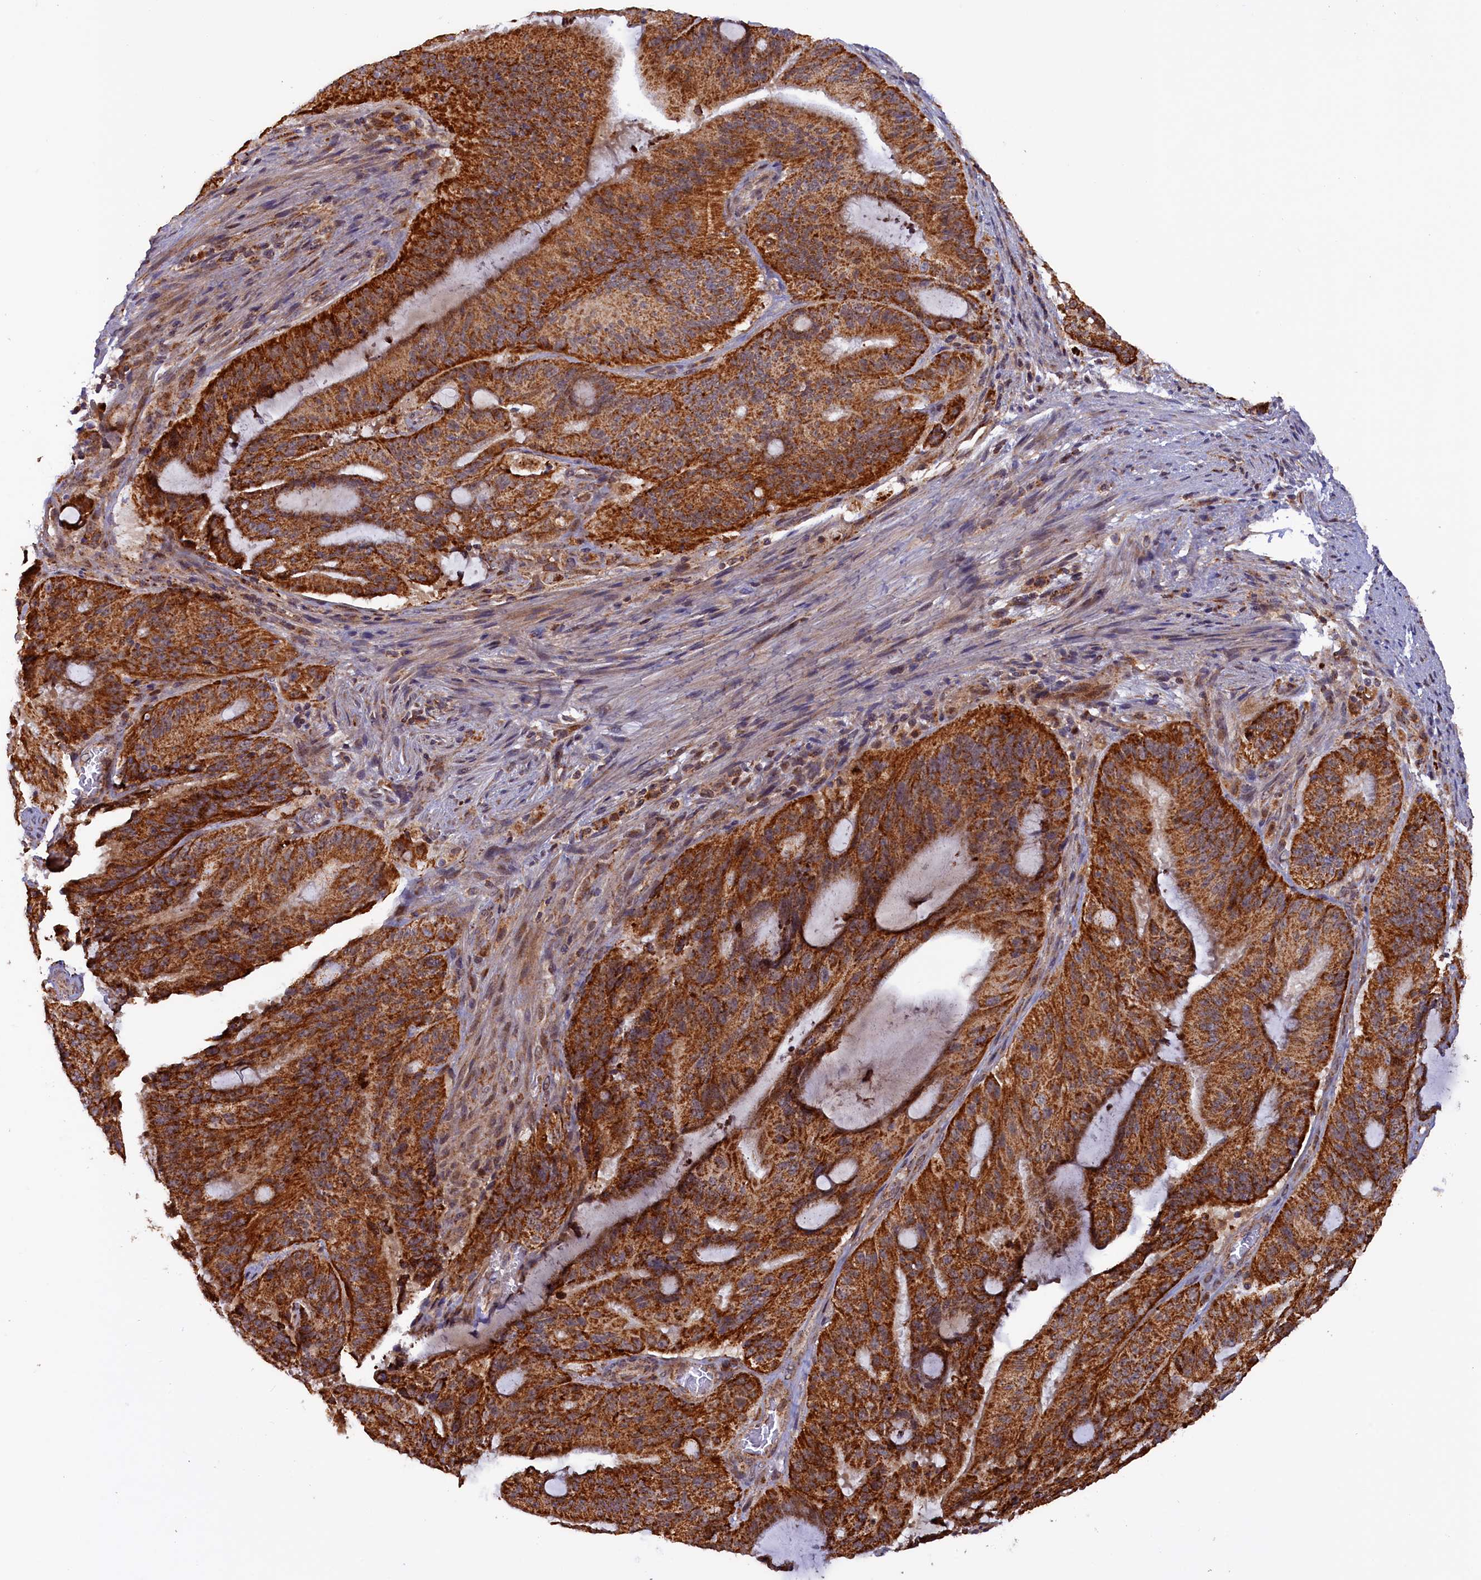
{"staining": {"intensity": "strong", "quantity": ">75%", "location": "cytoplasmic/membranous"}, "tissue": "liver cancer", "cell_type": "Tumor cells", "image_type": "cancer", "snomed": [{"axis": "morphology", "description": "Normal tissue, NOS"}, {"axis": "morphology", "description": "Cholangiocarcinoma"}, {"axis": "topography", "description": "Liver"}, {"axis": "topography", "description": "Peripheral nerve tissue"}], "caption": "Immunohistochemical staining of liver cancer (cholangiocarcinoma) reveals high levels of strong cytoplasmic/membranous protein staining in approximately >75% of tumor cells. Using DAB (3,3'-diaminobenzidine) (brown) and hematoxylin (blue) stains, captured at high magnification using brightfield microscopy.", "gene": "DUS3L", "patient": {"sex": "female", "age": 73}}